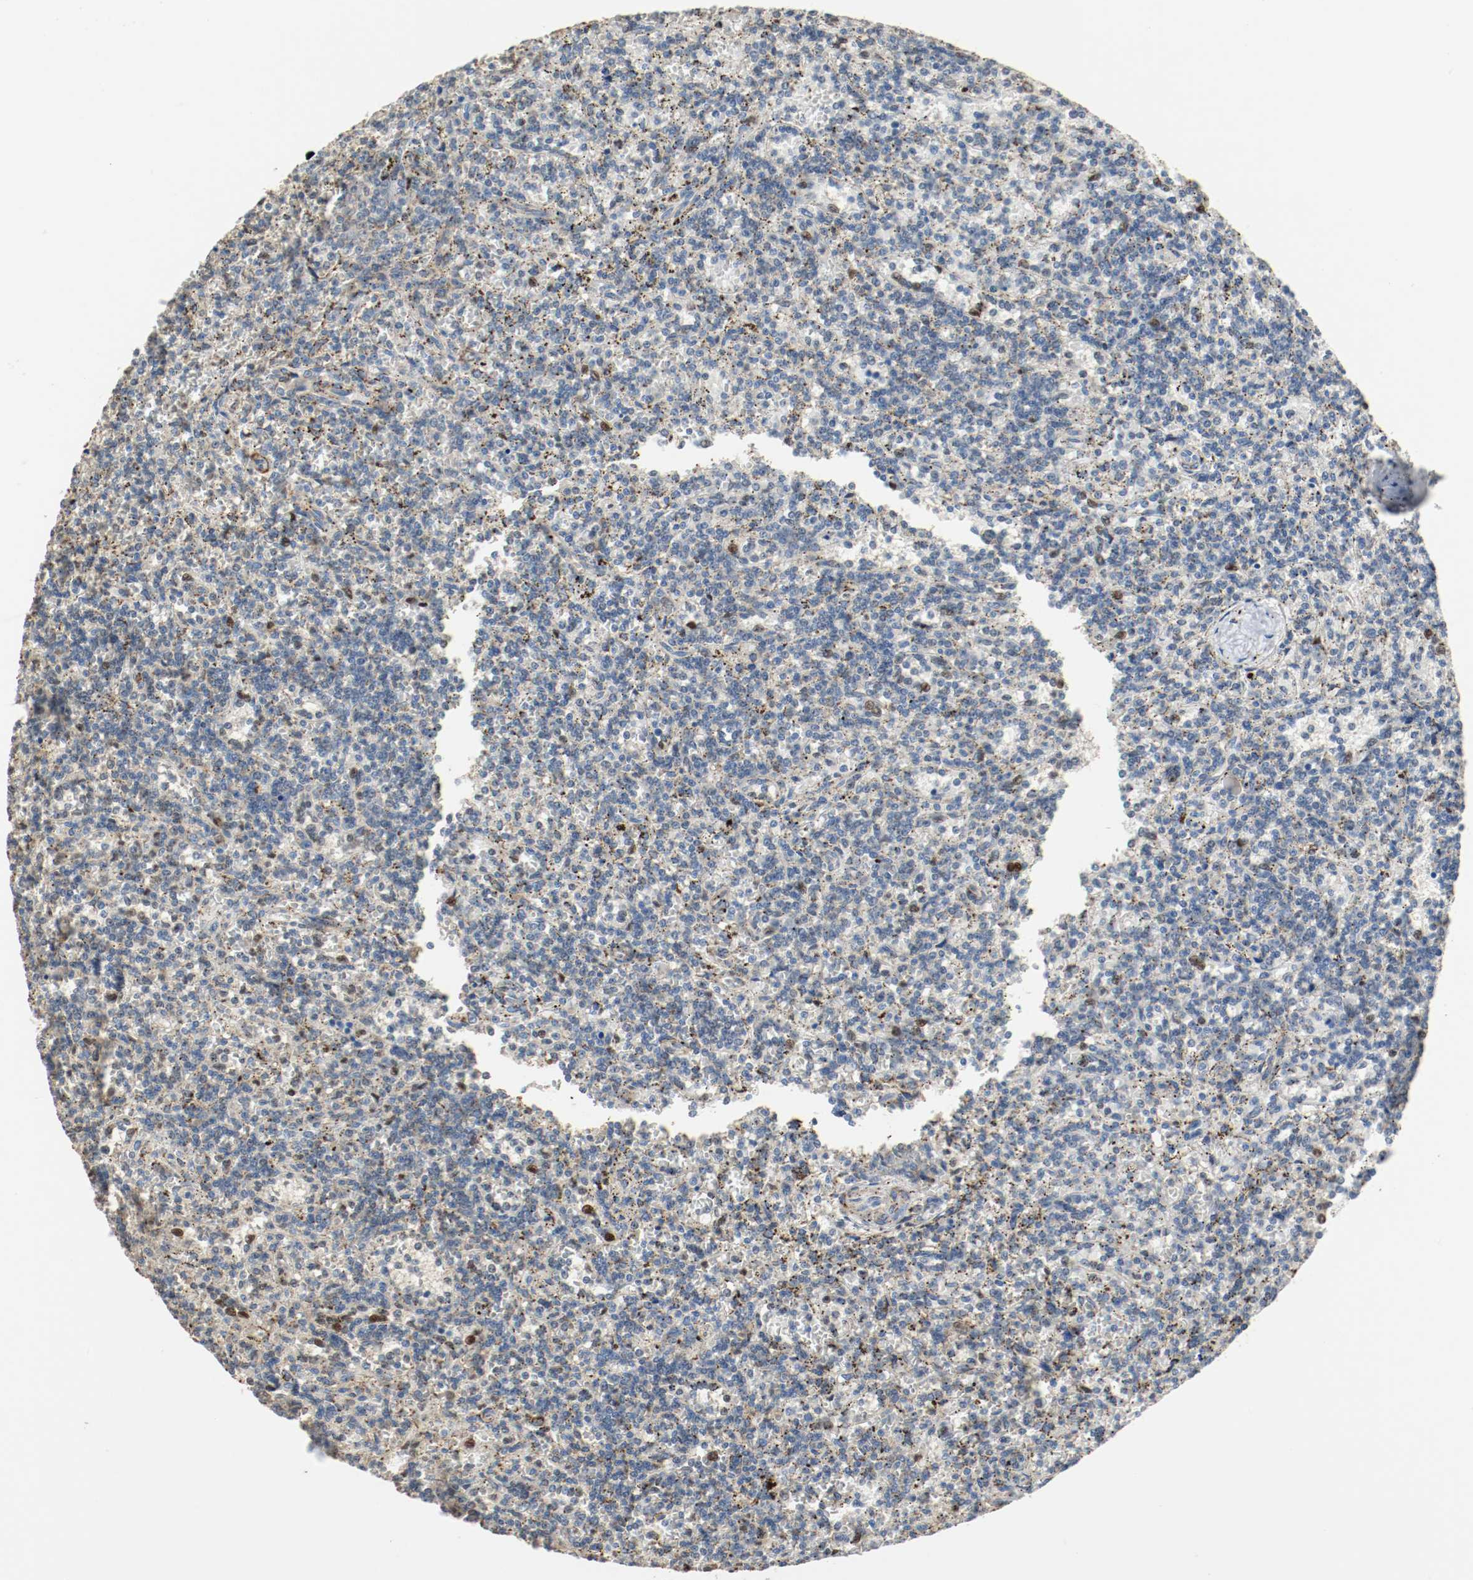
{"staining": {"intensity": "weak", "quantity": "25%-75%", "location": "cytoplasmic/membranous"}, "tissue": "lymphoma", "cell_type": "Tumor cells", "image_type": "cancer", "snomed": [{"axis": "morphology", "description": "Malignant lymphoma, non-Hodgkin's type, Low grade"}, {"axis": "topography", "description": "Spleen"}], "caption": "Tumor cells show low levels of weak cytoplasmic/membranous expression in approximately 25%-75% of cells in human low-grade malignant lymphoma, non-Hodgkin's type.", "gene": "ALDH4A1", "patient": {"sex": "male", "age": 73}}